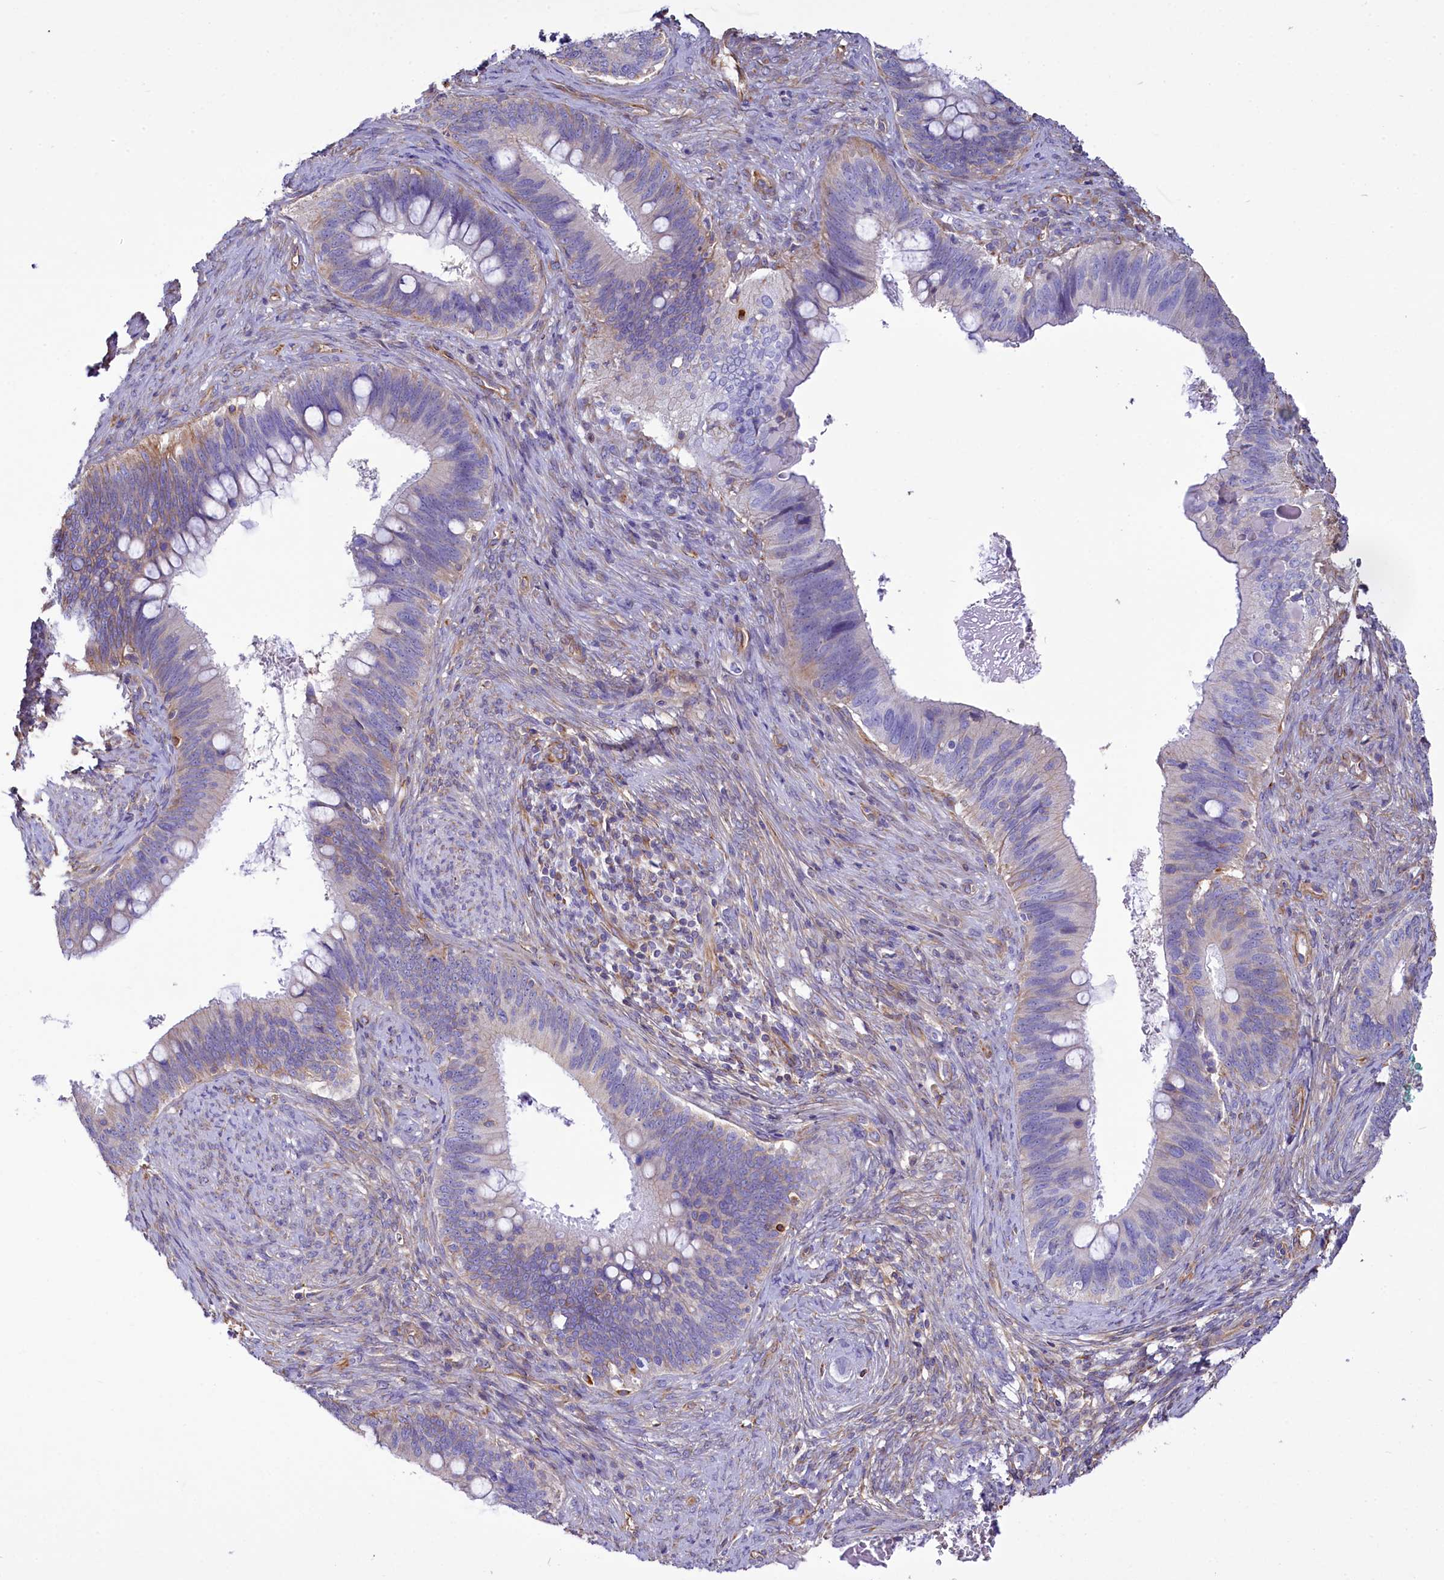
{"staining": {"intensity": "negative", "quantity": "none", "location": "none"}, "tissue": "cervical cancer", "cell_type": "Tumor cells", "image_type": "cancer", "snomed": [{"axis": "morphology", "description": "Adenocarcinoma, NOS"}, {"axis": "topography", "description": "Cervix"}], "caption": "Micrograph shows no protein positivity in tumor cells of cervical cancer tissue. Nuclei are stained in blue.", "gene": "CD99", "patient": {"sex": "female", "age": 42}}